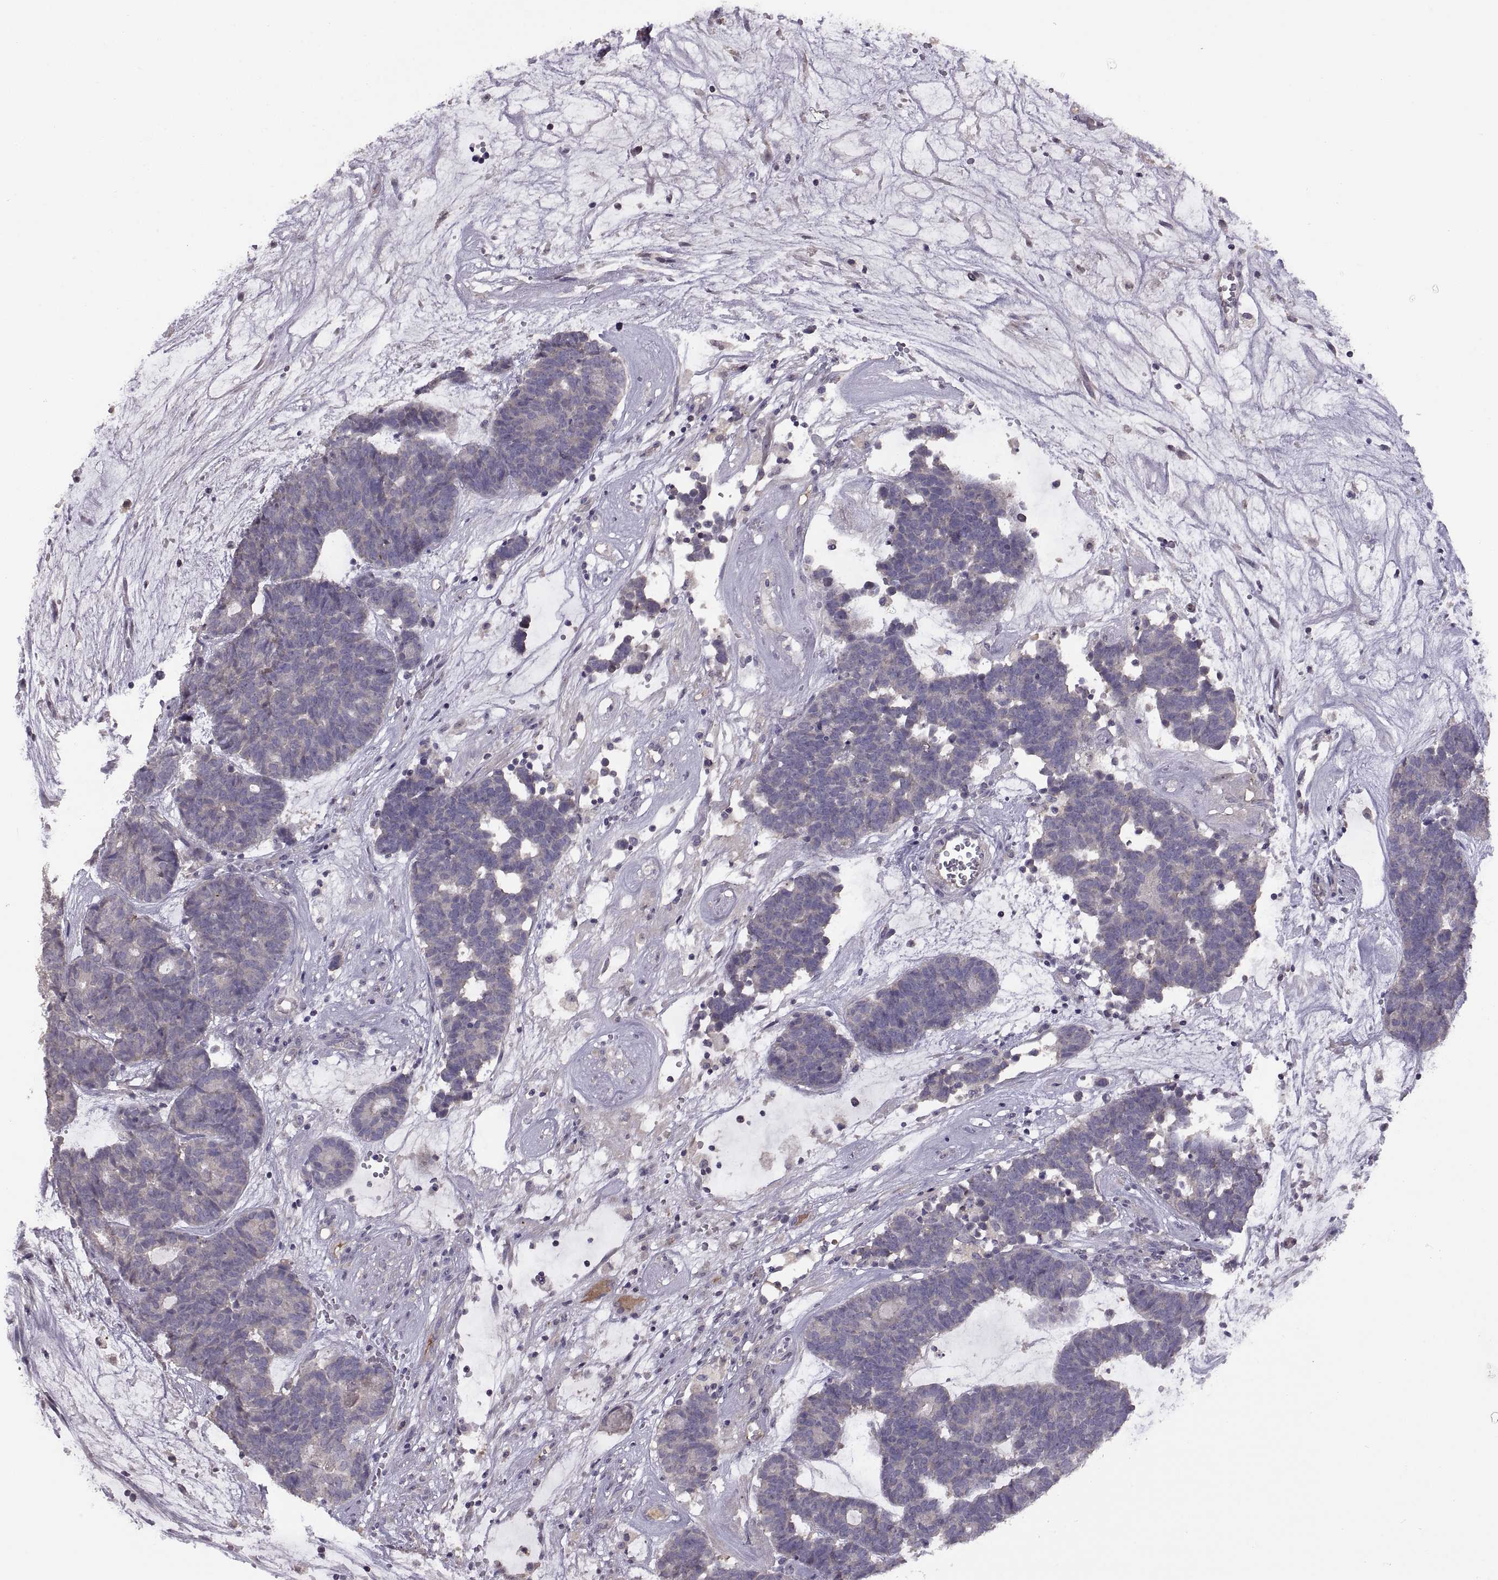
{"staining": {"intensity": "negative", "quantity": "none", "location": "none"}, "tissue": "head and neck cancer", "cell_type": "Tumor cells", "image_type": "cancer", "snomed": [{"axis": "morphology", "description": "Adenocarcinoma, NOS"}, {"axis": "topography", "description": "Head-Neck"}], "caption": "Immunohistochemistry image of human head and neck cancer (adenocarcinoma) stained for a protein (brown), which displays no expression in tumor cells.", "gene": "NMNAT2", "patient": {"sex": "female", "age": 81}}